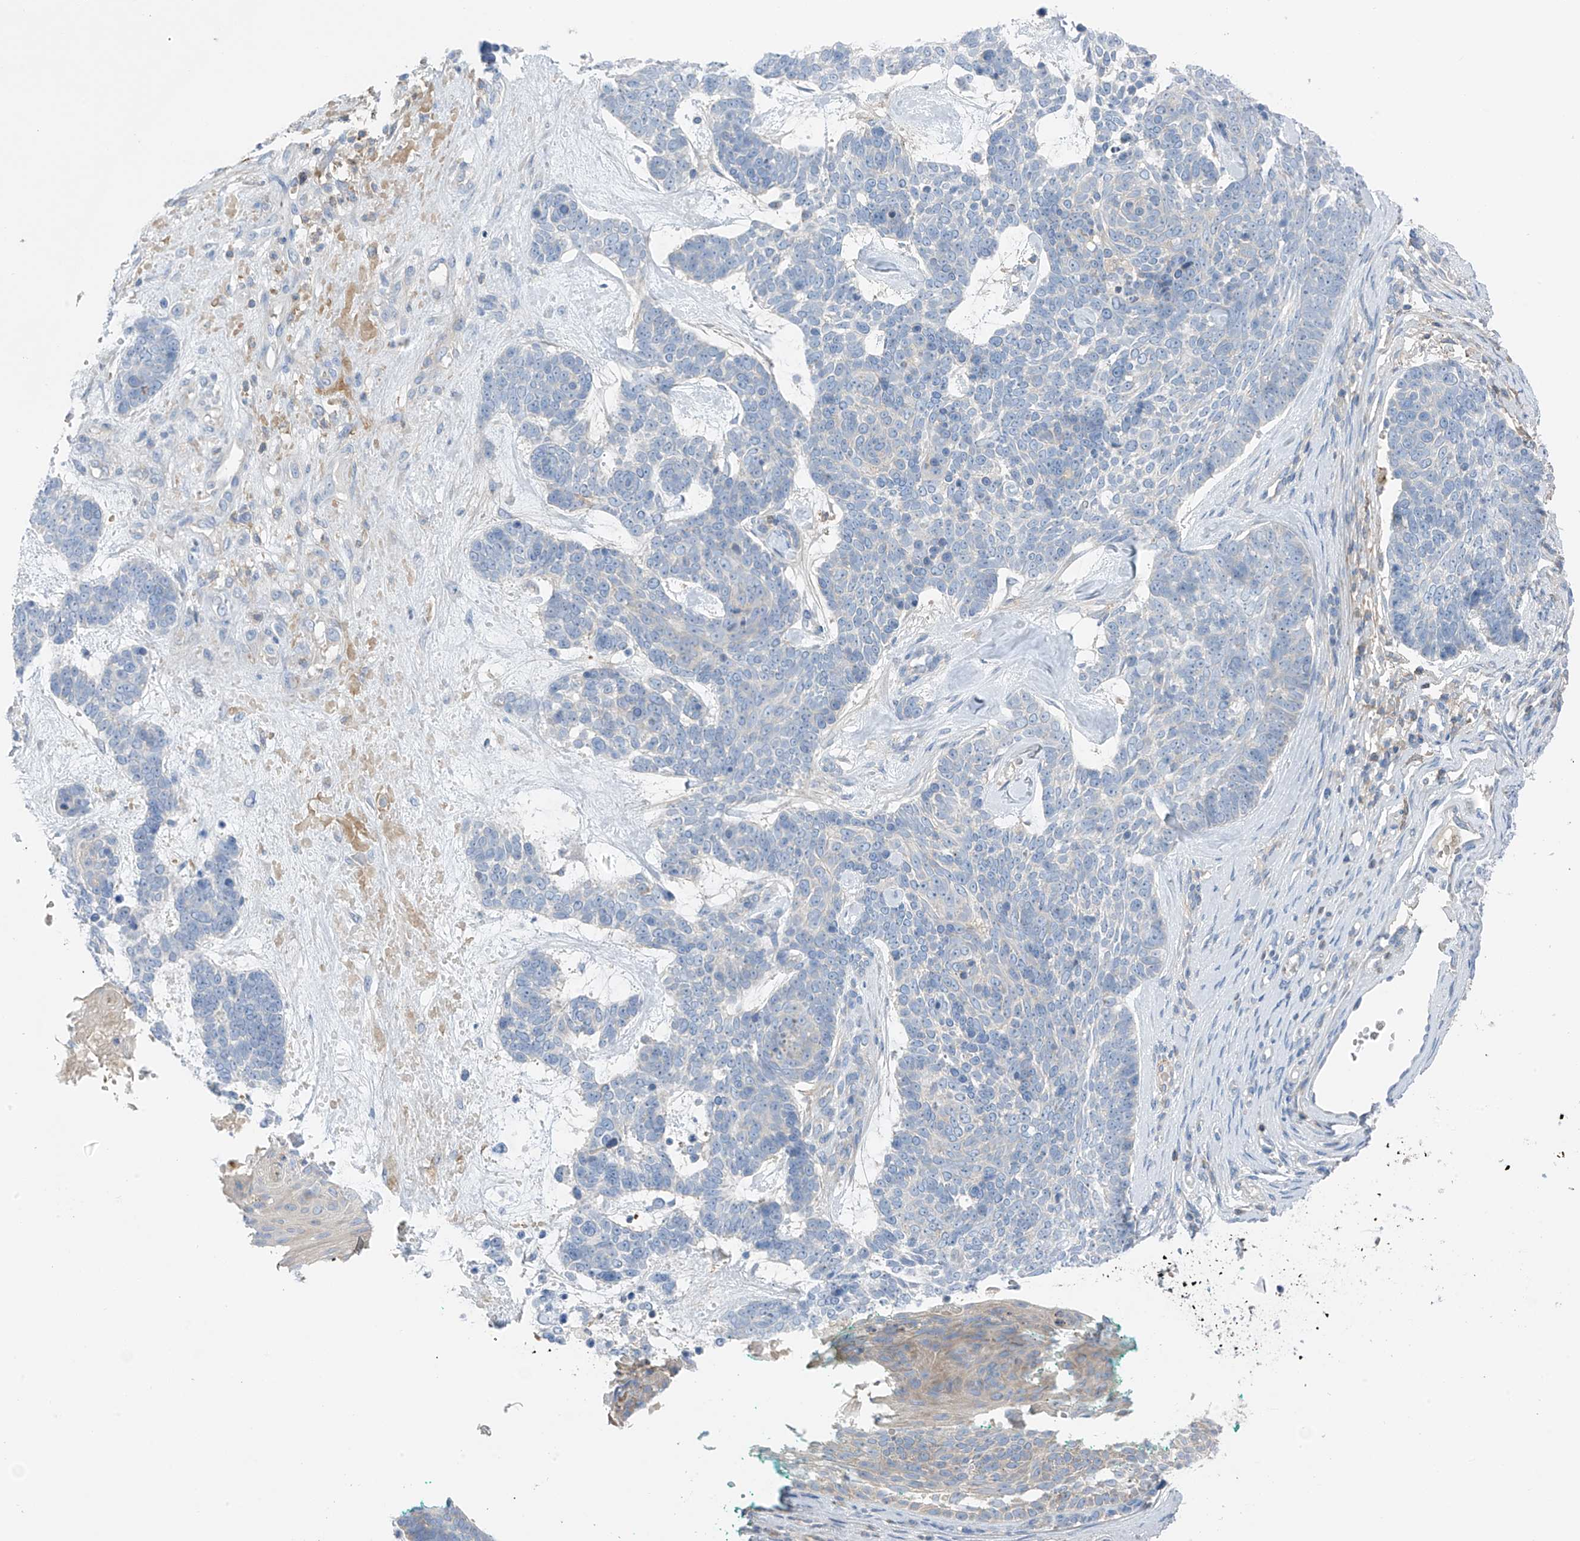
{"staining": {"intensity": "negative", "quantity": "none", "location": "none"}, "tissue": "skin cancer", "cell_type": "Tumor cells", "image_type": "cancer", "snomed": [{"axis": "morphology", "description": "Basal cell carcinoma"}, {"axis": "topography", "description": "Skin"}], "caption": "An immunohistochemistry (IHC) micrograph of skin cancer is shown. There is no staining in tumor cells of skin cancer.", "gene": "NALCN", "patient": {"sex": "female", "age": 81}}